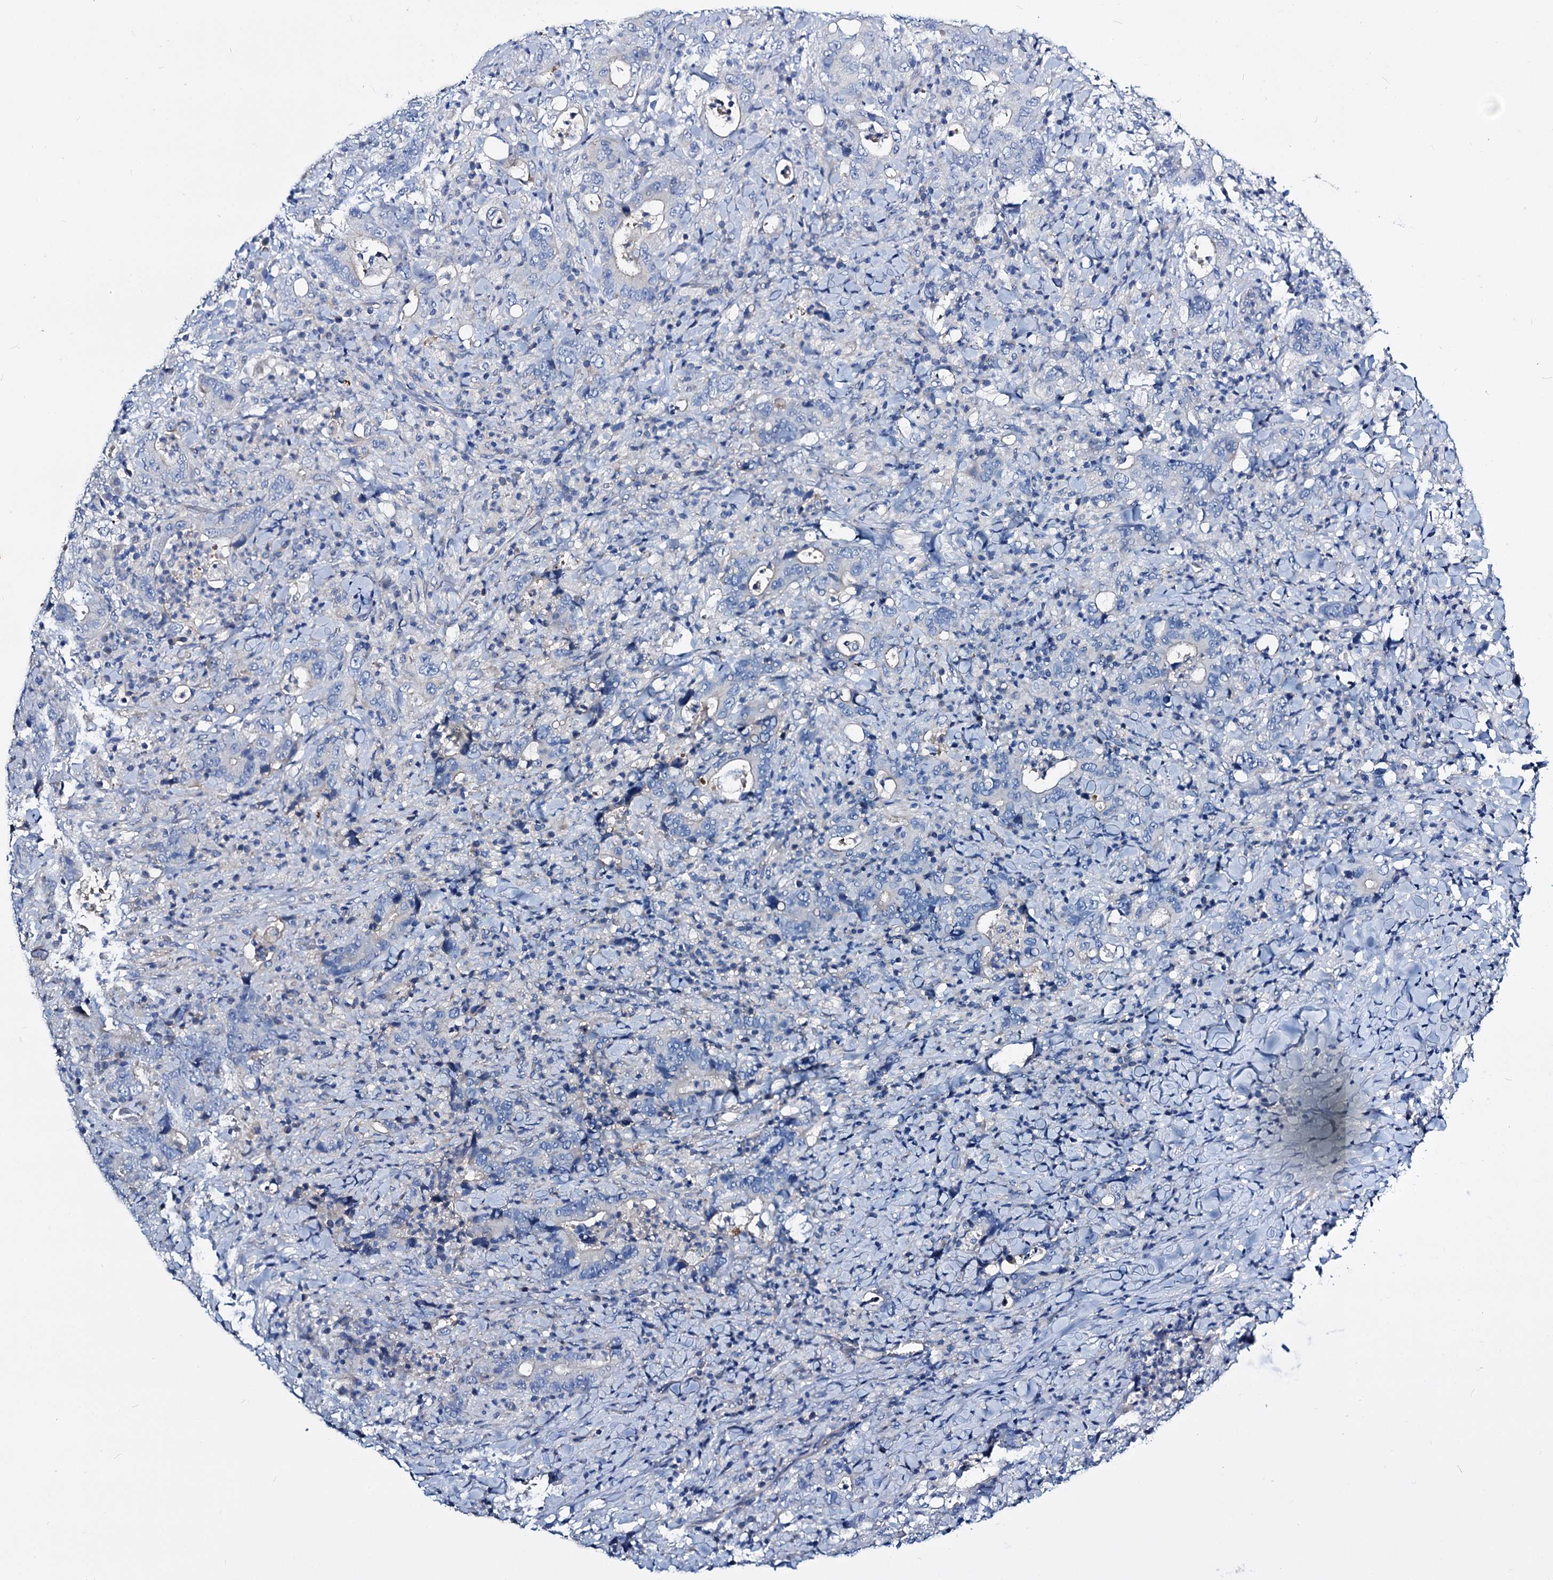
{"staining": {"intensity": "negative", "quantity": "none", "location": "none"}, "tissue": "colorectal cancer", "cell_type": "Tumor cells", "image_type": "cancer", "snomed": [{"axis": "morphology", "description": "Adenocarcinoma, NOS"}, {"axis": "topography", "description": "Colon"}], "caption": "Immunohistochemistry of colorectal cancer (adenocarcinoma) reveals no staining in tumor cells.", "gene": "DYDC2", "patient": {"sex": "female", "age": 75}}